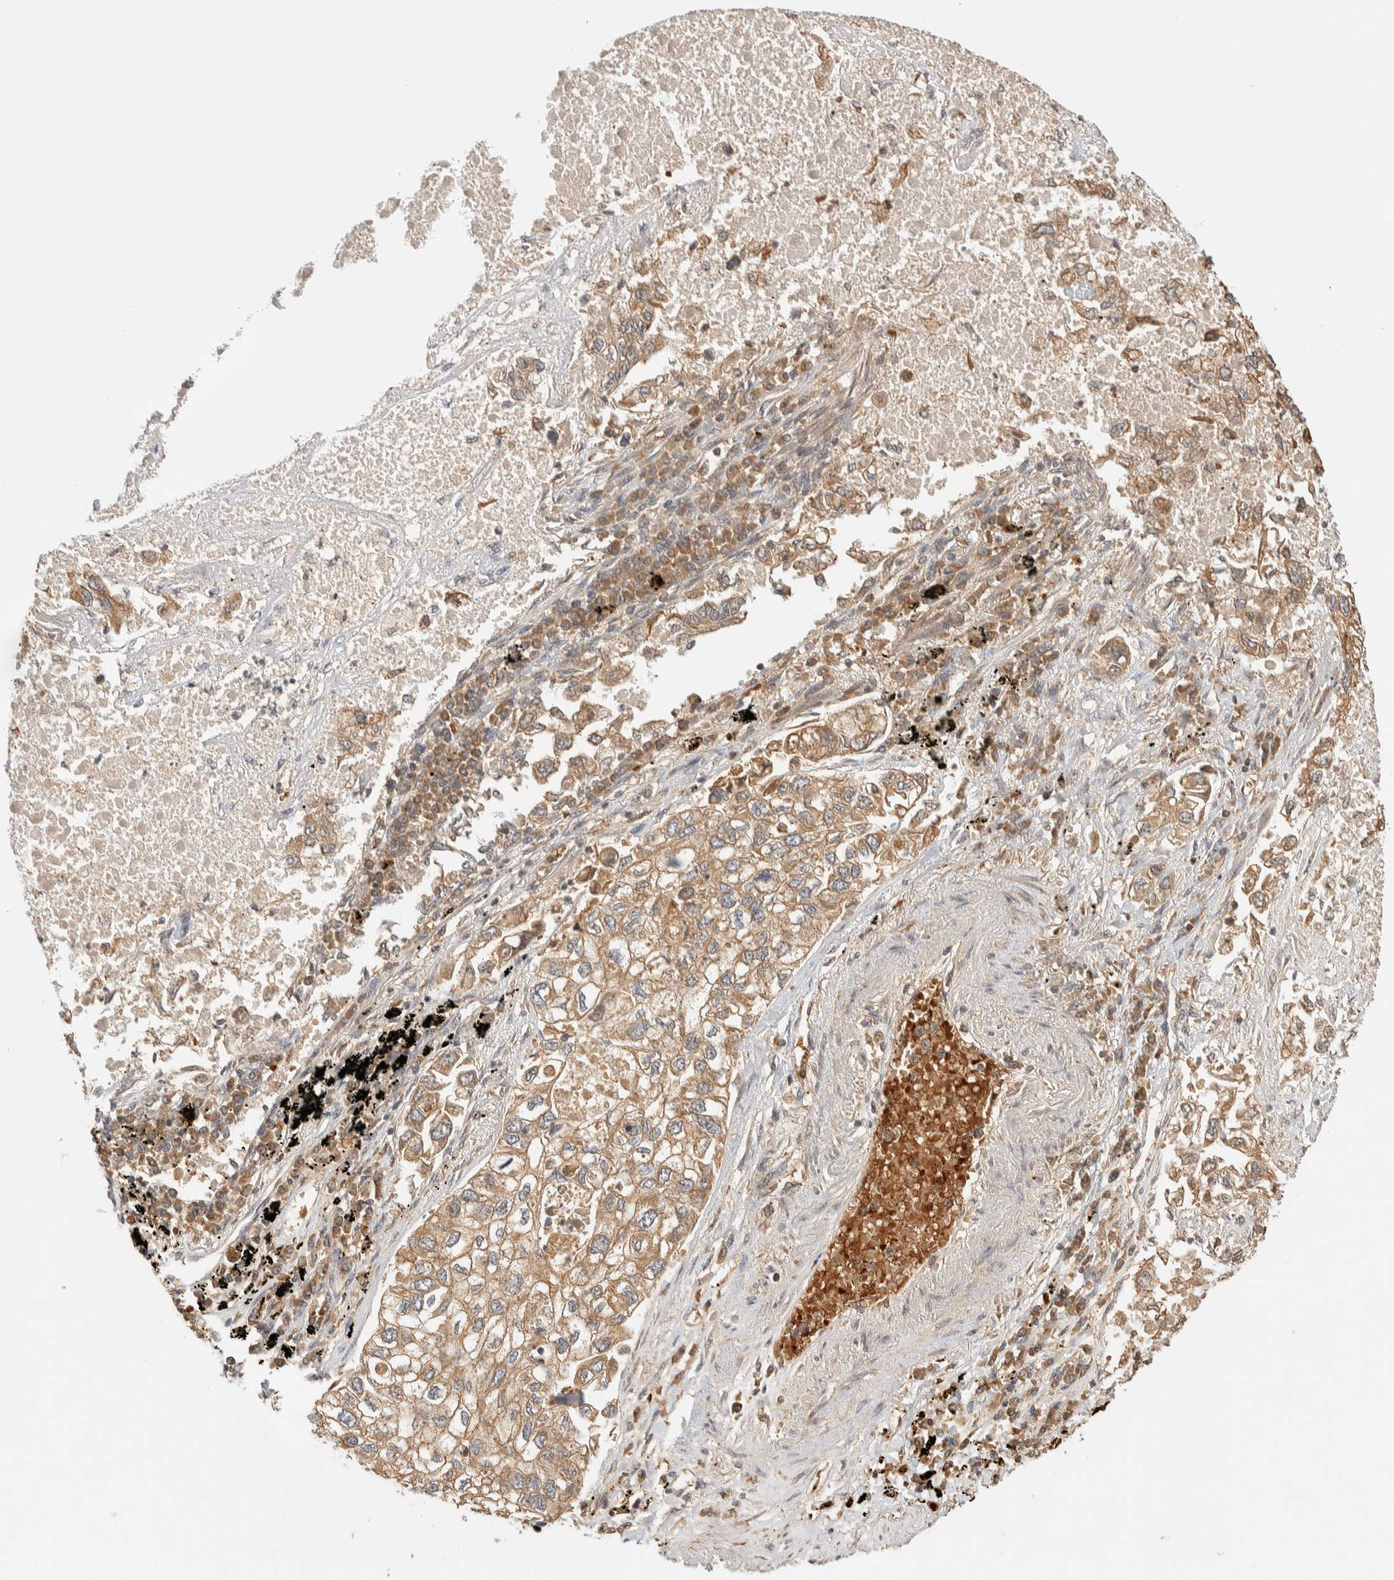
{"staining": {"intensity": "moderate", "quantity": ">75%", "location": "cytoplasmic/membranous"}, "tissue": "lung cancer", "cell_type": "Tumor cells", "image_type": "cancer", "snomed": [{"axis": "morphology", "description": "Inflammation, NOS"}, {"axis": "morphology", "description": "Adenocarcinoma, NOS"}, {"axis": "topography", "description": "Lung"}], "caption": "DAB (3,3'-diaminobenzidine) immunohistochemical staining of lung cancer demonstrates moderate cytoplasmic/membranous protein staining in about >75% of tumor cells.", "gene": "TTI2", "patient": {"sex": "male", "age": 63}}